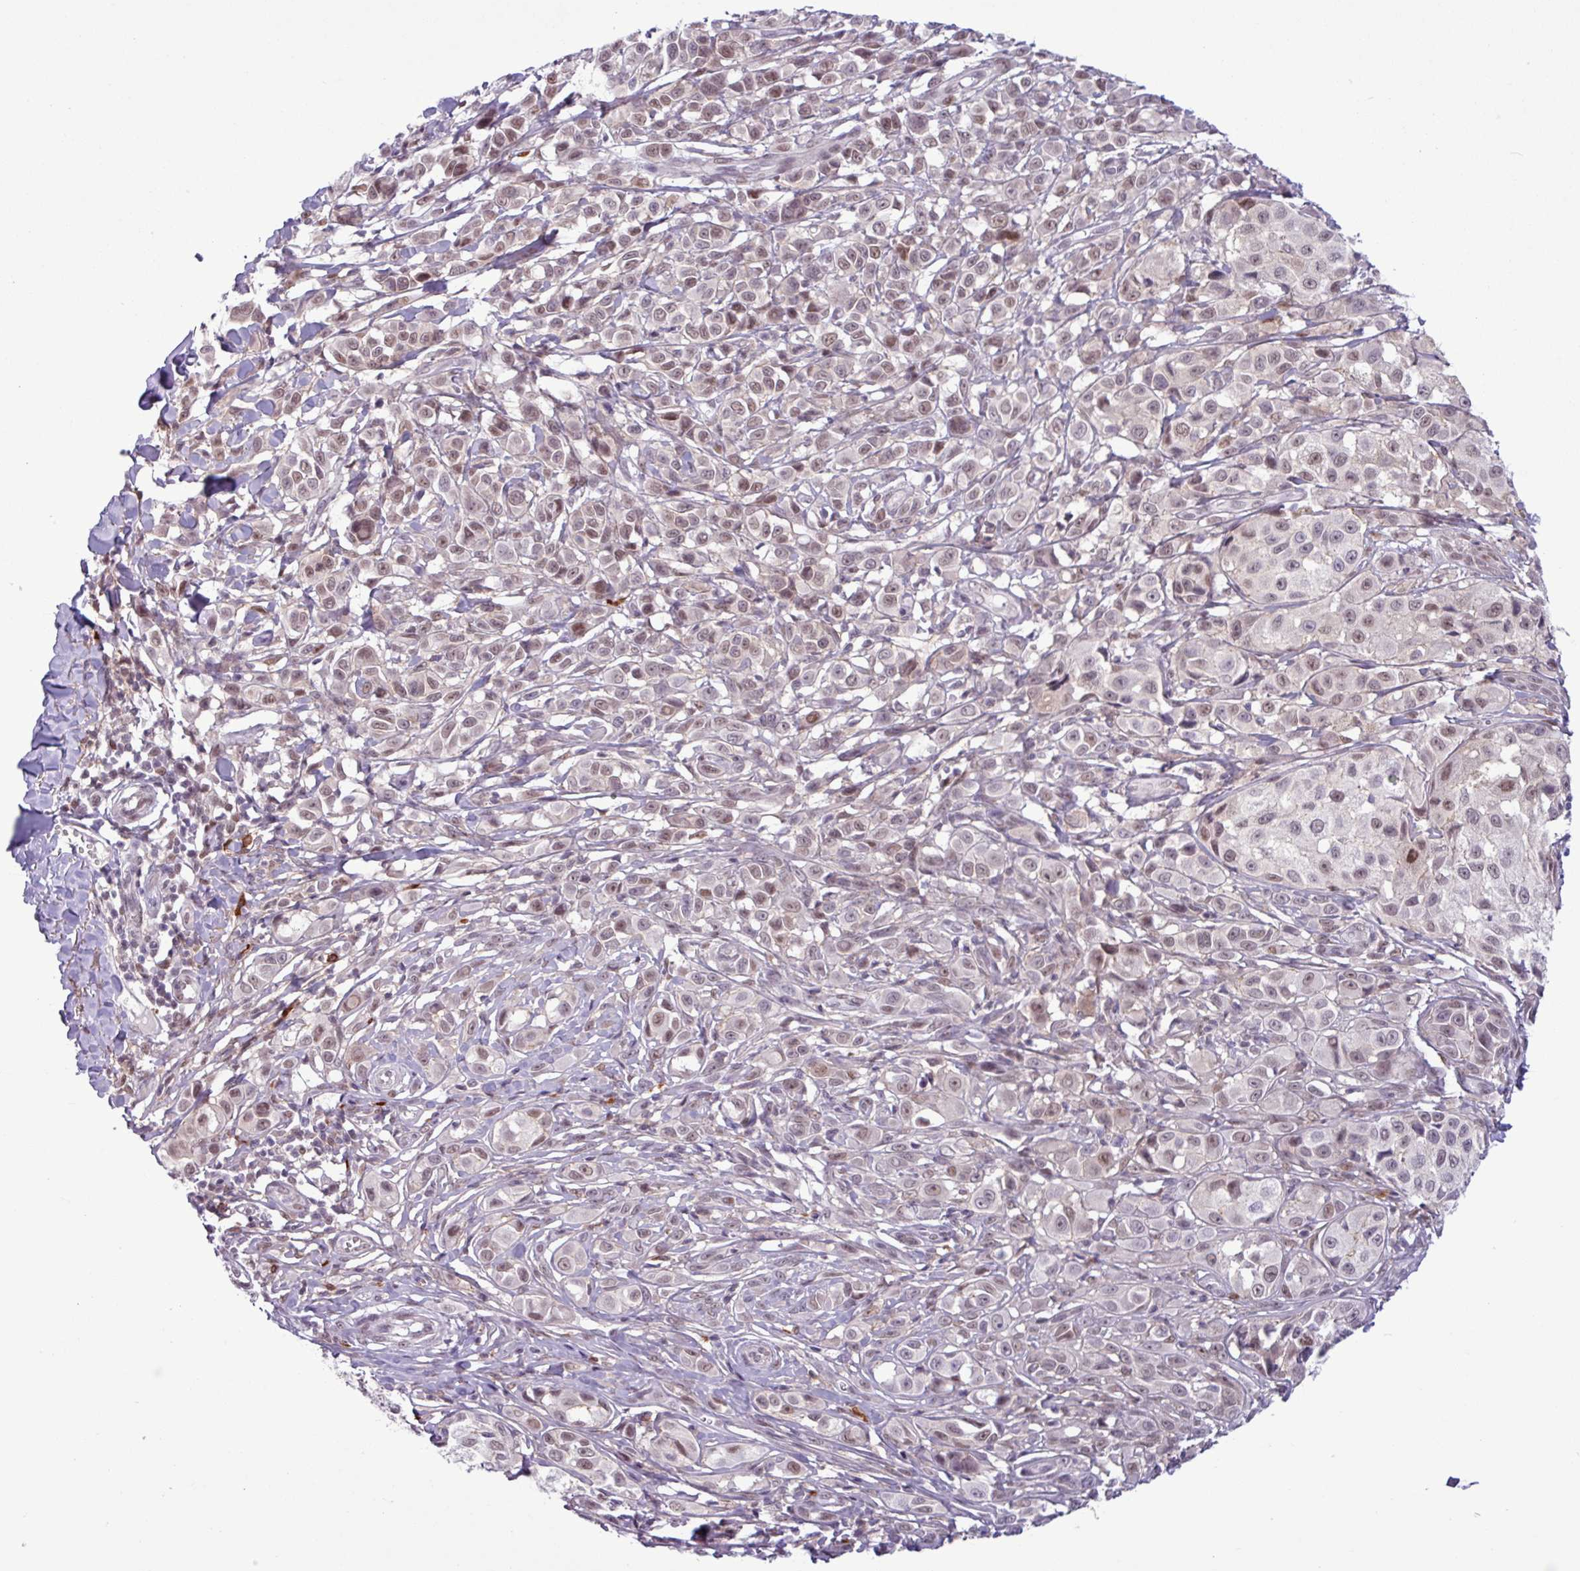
{"staining": {"intensity": "moderate", "quantity": "25%-75%", "location": "nuclear"}, "tissue": "melanoma", "cell_type": "Tumor cells", "image_type": "cancer", "snomed": [{"axis": "morphology", "description": "Malignant melanoma, NOS"}, {"axis": "topography", "description": "Skin"}], "caption": "Brown immunohistochemical staining in human melanoma reveals moderate nuclear expression in approximately 25%-75% of tumor cells.", "gene": "NOTCH2", "patient": {"sex": "male", "age": 39}}